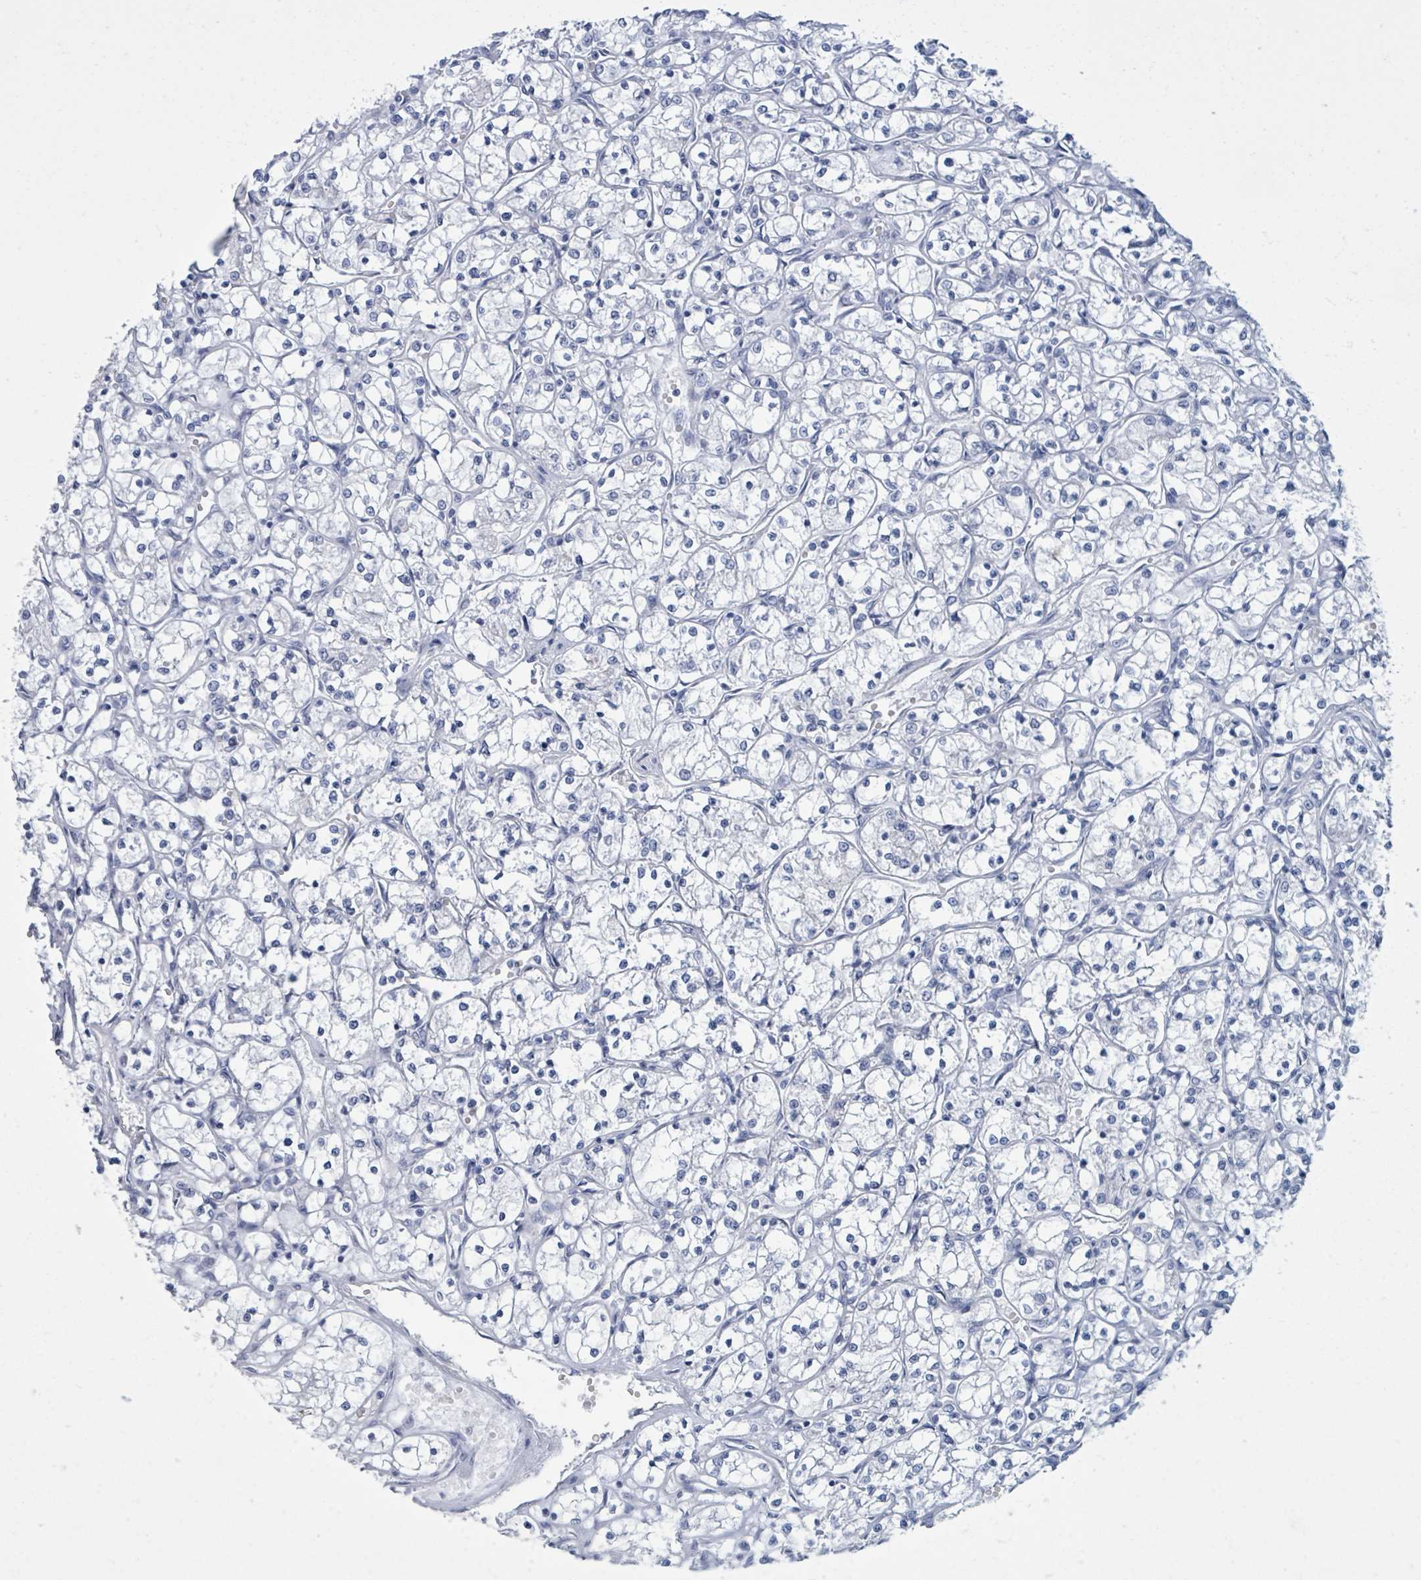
{"staining": {"intensity": "negative", "quantity": "none", "location": "none"}, "tissue": "renal cancer", "cell_type": "Tumor cells", "image_type": "cancer", "snomed": [{"axis": "morphology", "description": "Adenocarcinoma, NOS"}, {"axis": "topography", "description": "Kidney"}], "caption": "Immunohistochemistry of human adenocarcinoma (renal) reveals no expression in tumor cells. Brightfield microscopy of IHC stained with DAB (3,3'-diaminobenzidine) (brown) and hematoxylin (blue), captured at high magnification.", "gene": "CT45A5", "patient": {"sex": "female", "age": 69}}